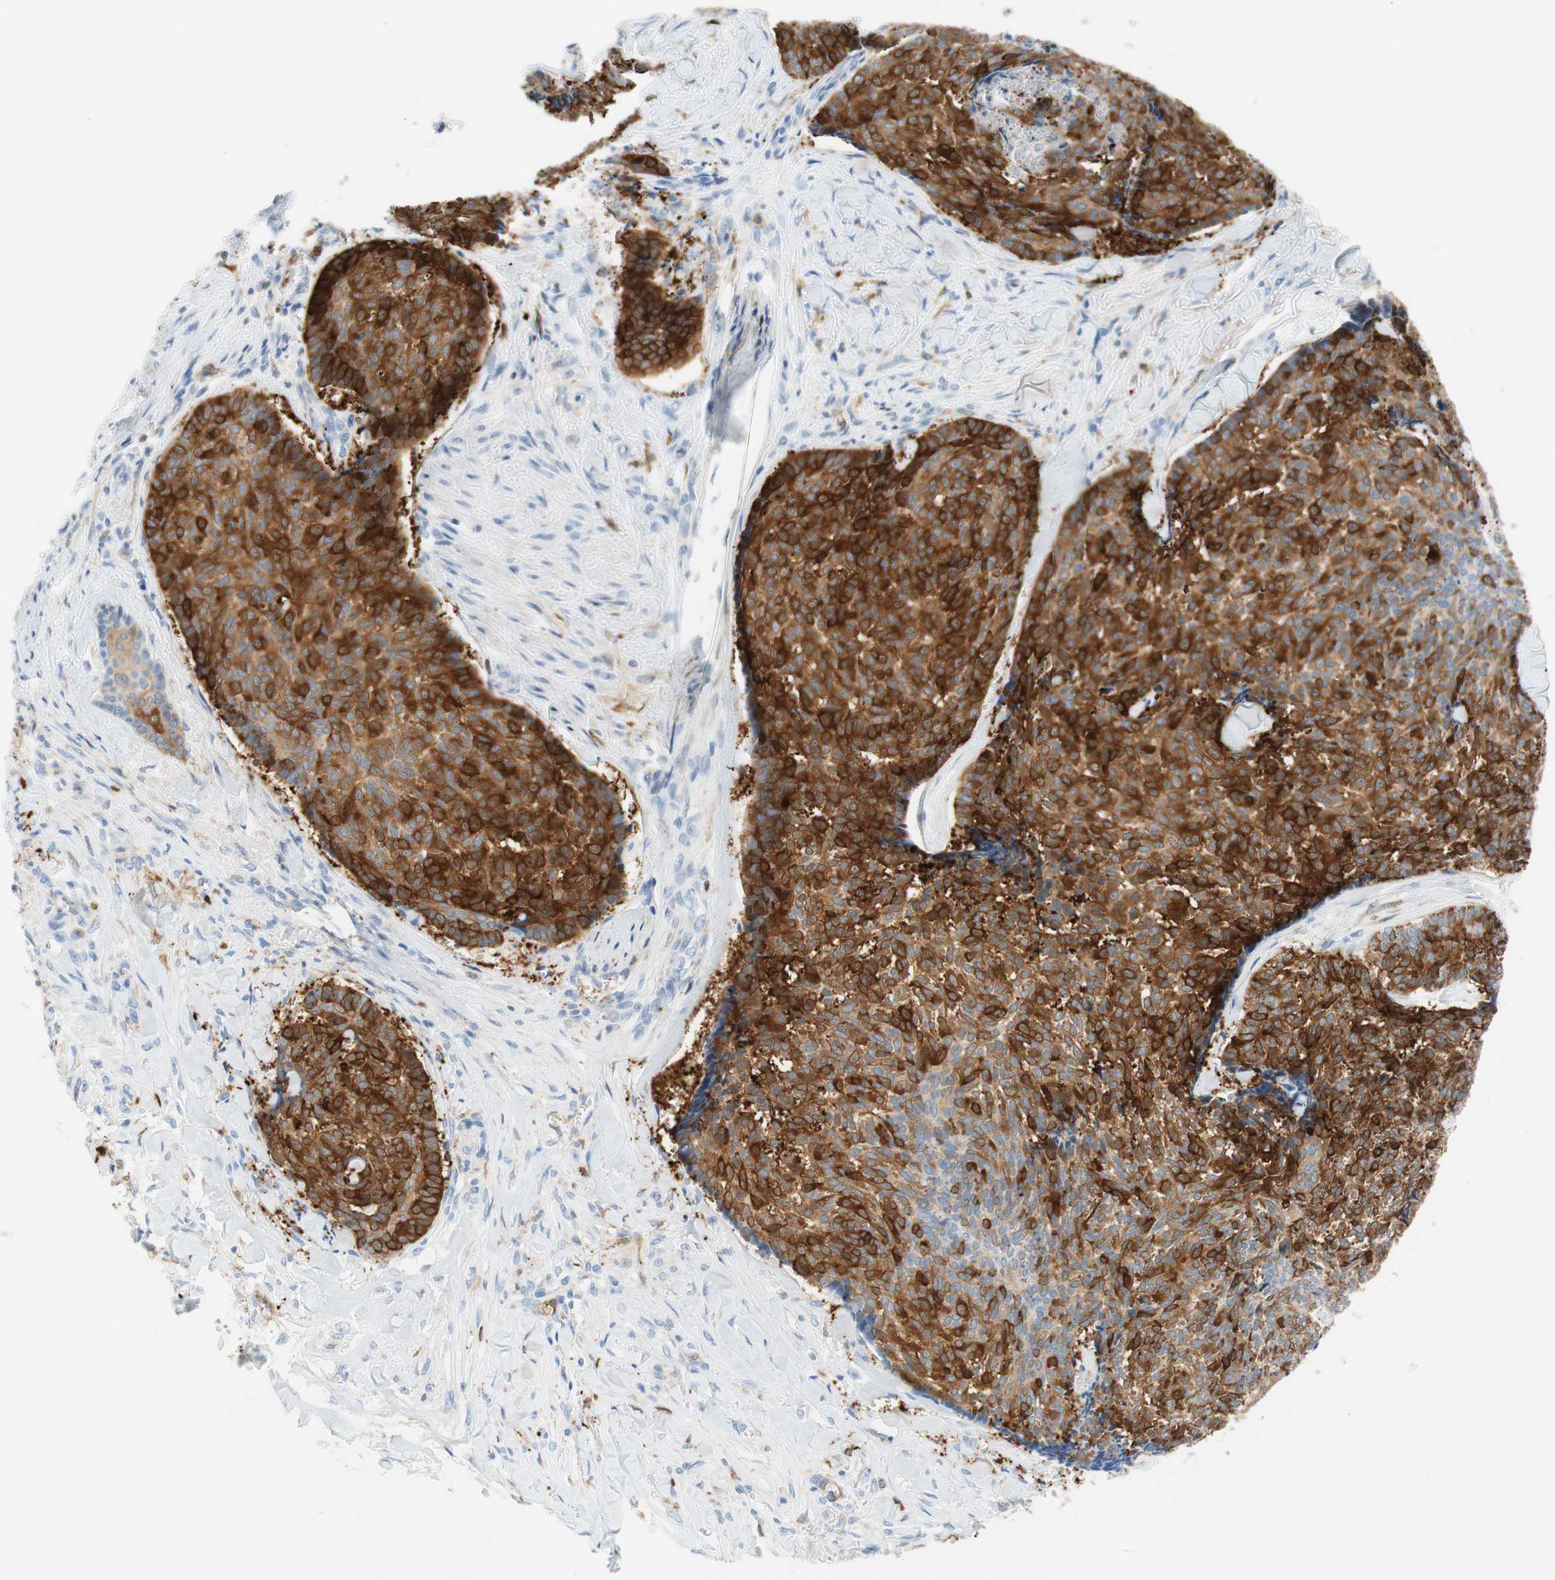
{"staining": {"intensity": "strong", "quantity": "25%-75%", "location": "cytoplasmic/membranous"}, "tissue": "skin cancer", "cell_type": "Tumor cells", "image_type": "cancer", "snomed": [{"axis": "morphology", "description": "Basal cell carcinoma"}, {"axis": "topography", "description": "Skin"}], "caption": "Protein analysis of basal cell carcinoma (skin) tissue displays strong cytoplasmic/membranous positivity in approximately 25%-75% of tumor cells.", "gene": "STMN1", "patient": {"sex": "male", "age": 84}}